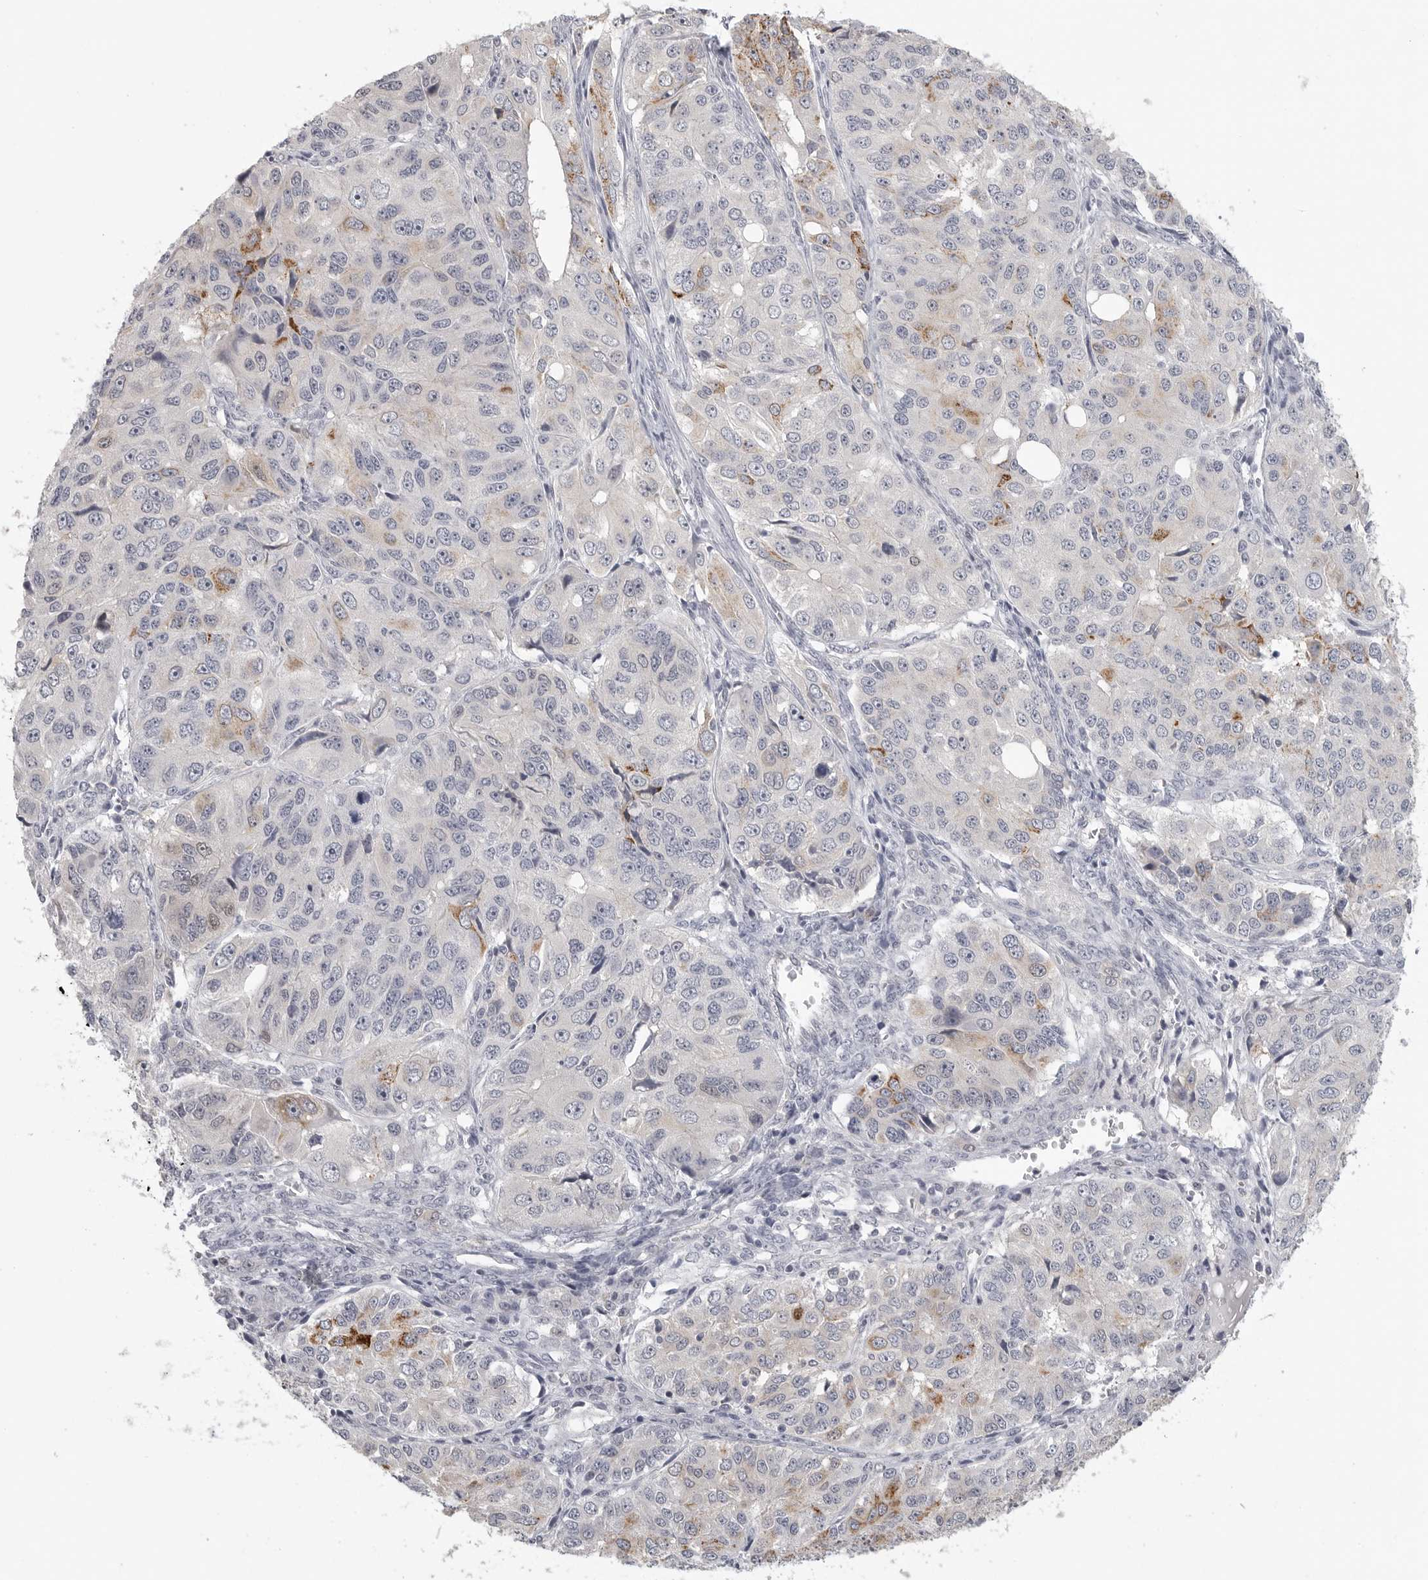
{"staining": {"intensity": "moderate", "quantity": "<25%", "location": "cytoplasmic/membranous"}, "tissue": "ovarian cancer", "cell_type": "Tumor cells", "image_type": "cancer", "snomed": [{"axis": "morphology", "description": "Carcinoma, endometroid"}, {"axis": "topography", "description": "Ovary"}], "caption": "An immunohistochemistry histopathology image of neoplastic tissue is shown. Protein staining in brown labels moderate cytoplasmic/membranous positivity in ovarian cancer within tumor cells.", "gene": "HMGCS2", "patient": {"sex": "female", "age": 51}}